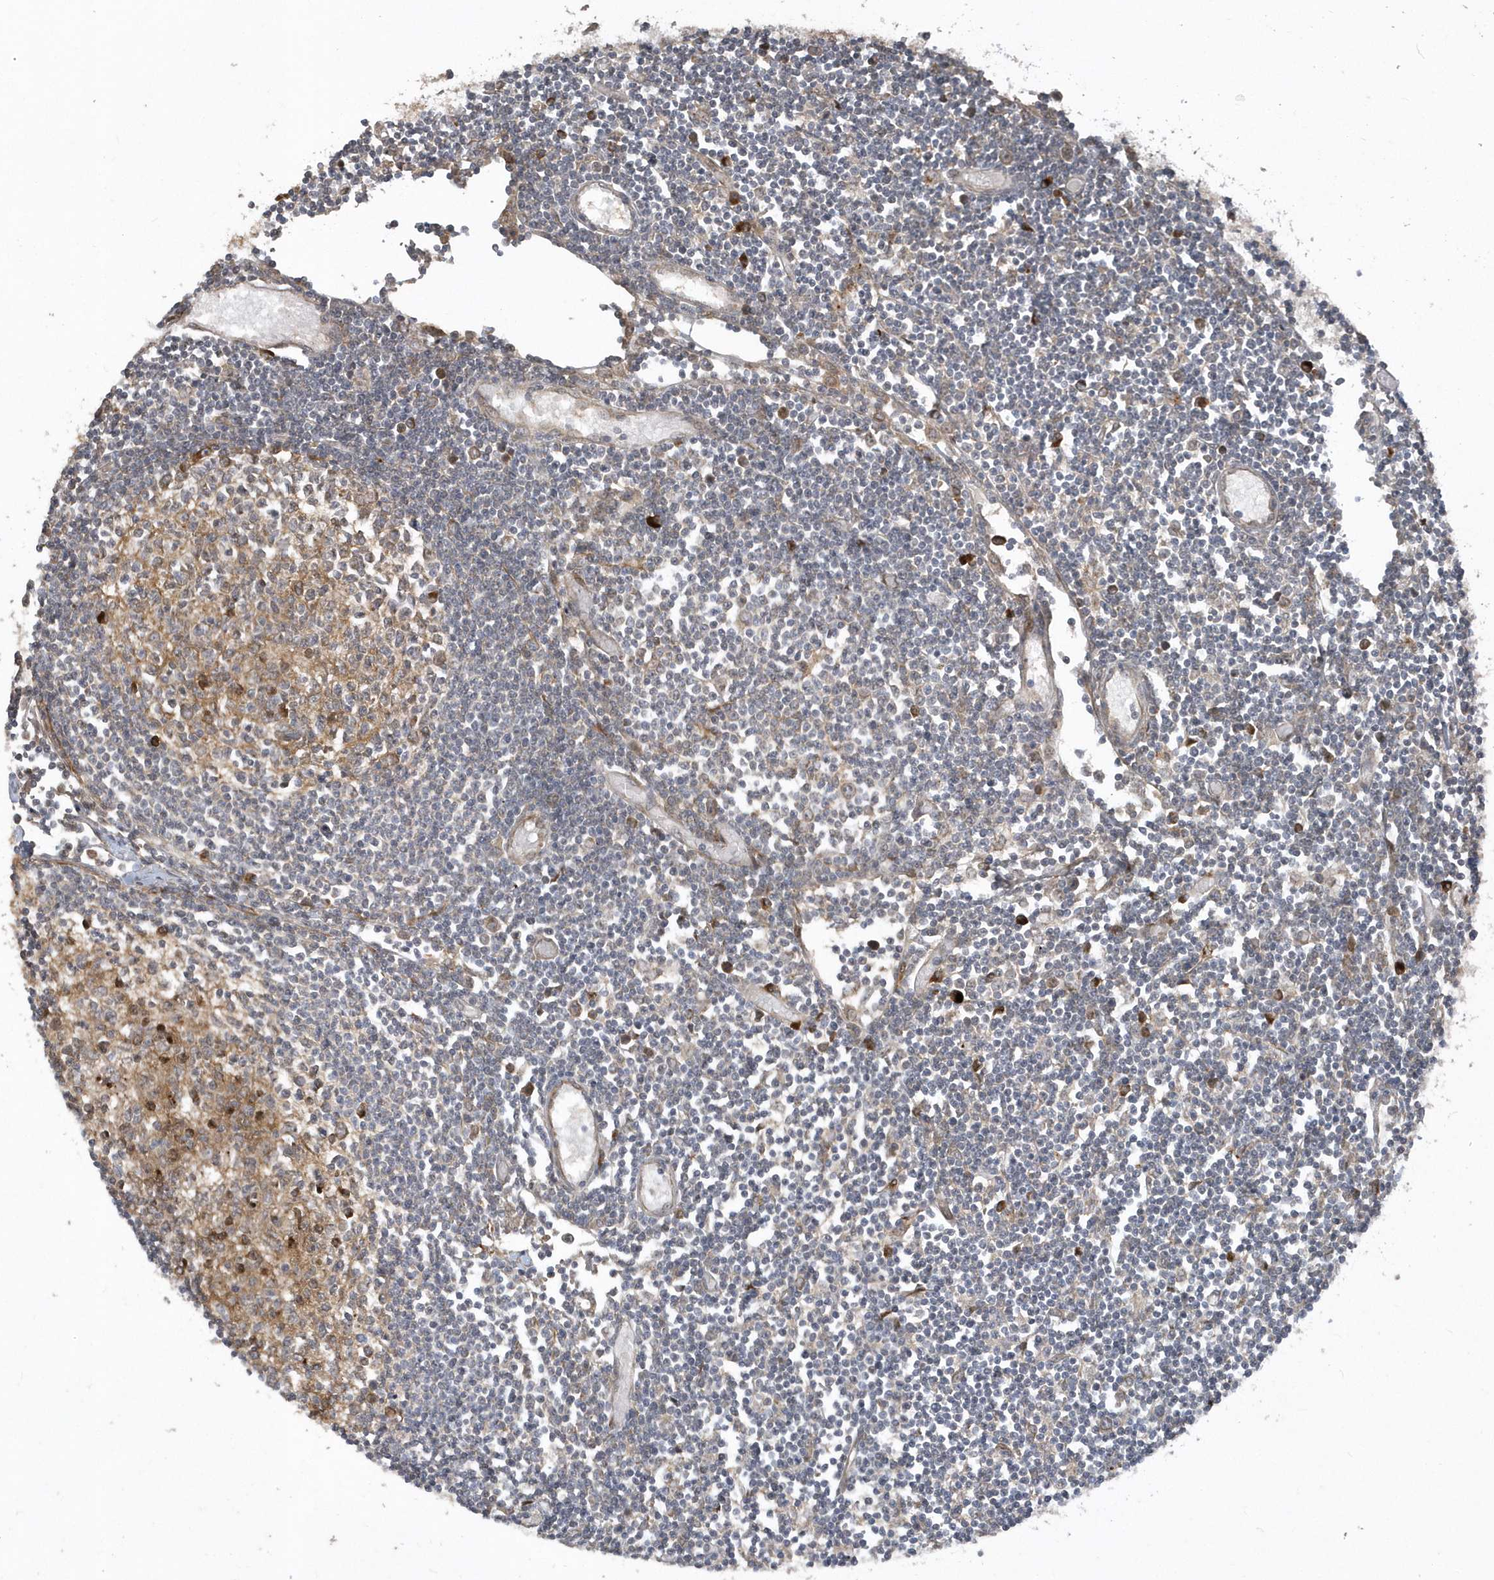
{"staining": {"intensity": "moderate", "quantity": ">75%", "location": "cytoplasmic/membranous"}, "tissue": "lymph node", "cell_type": "Germinal center cells", "image_type": "normal", "snomed": [{"axis": "morphology", "description": "Normal tissue, NOS"}, {"axis": "topography", "description": "Lymph node"}], "caption": "Human lymph node stained with a brown dye shows moderate cytoplasmic/membranous positive staining in about >75% of germinal center cells.", "gene": "HERPUD1", "patient": {"sex": "female", "age": 11}}